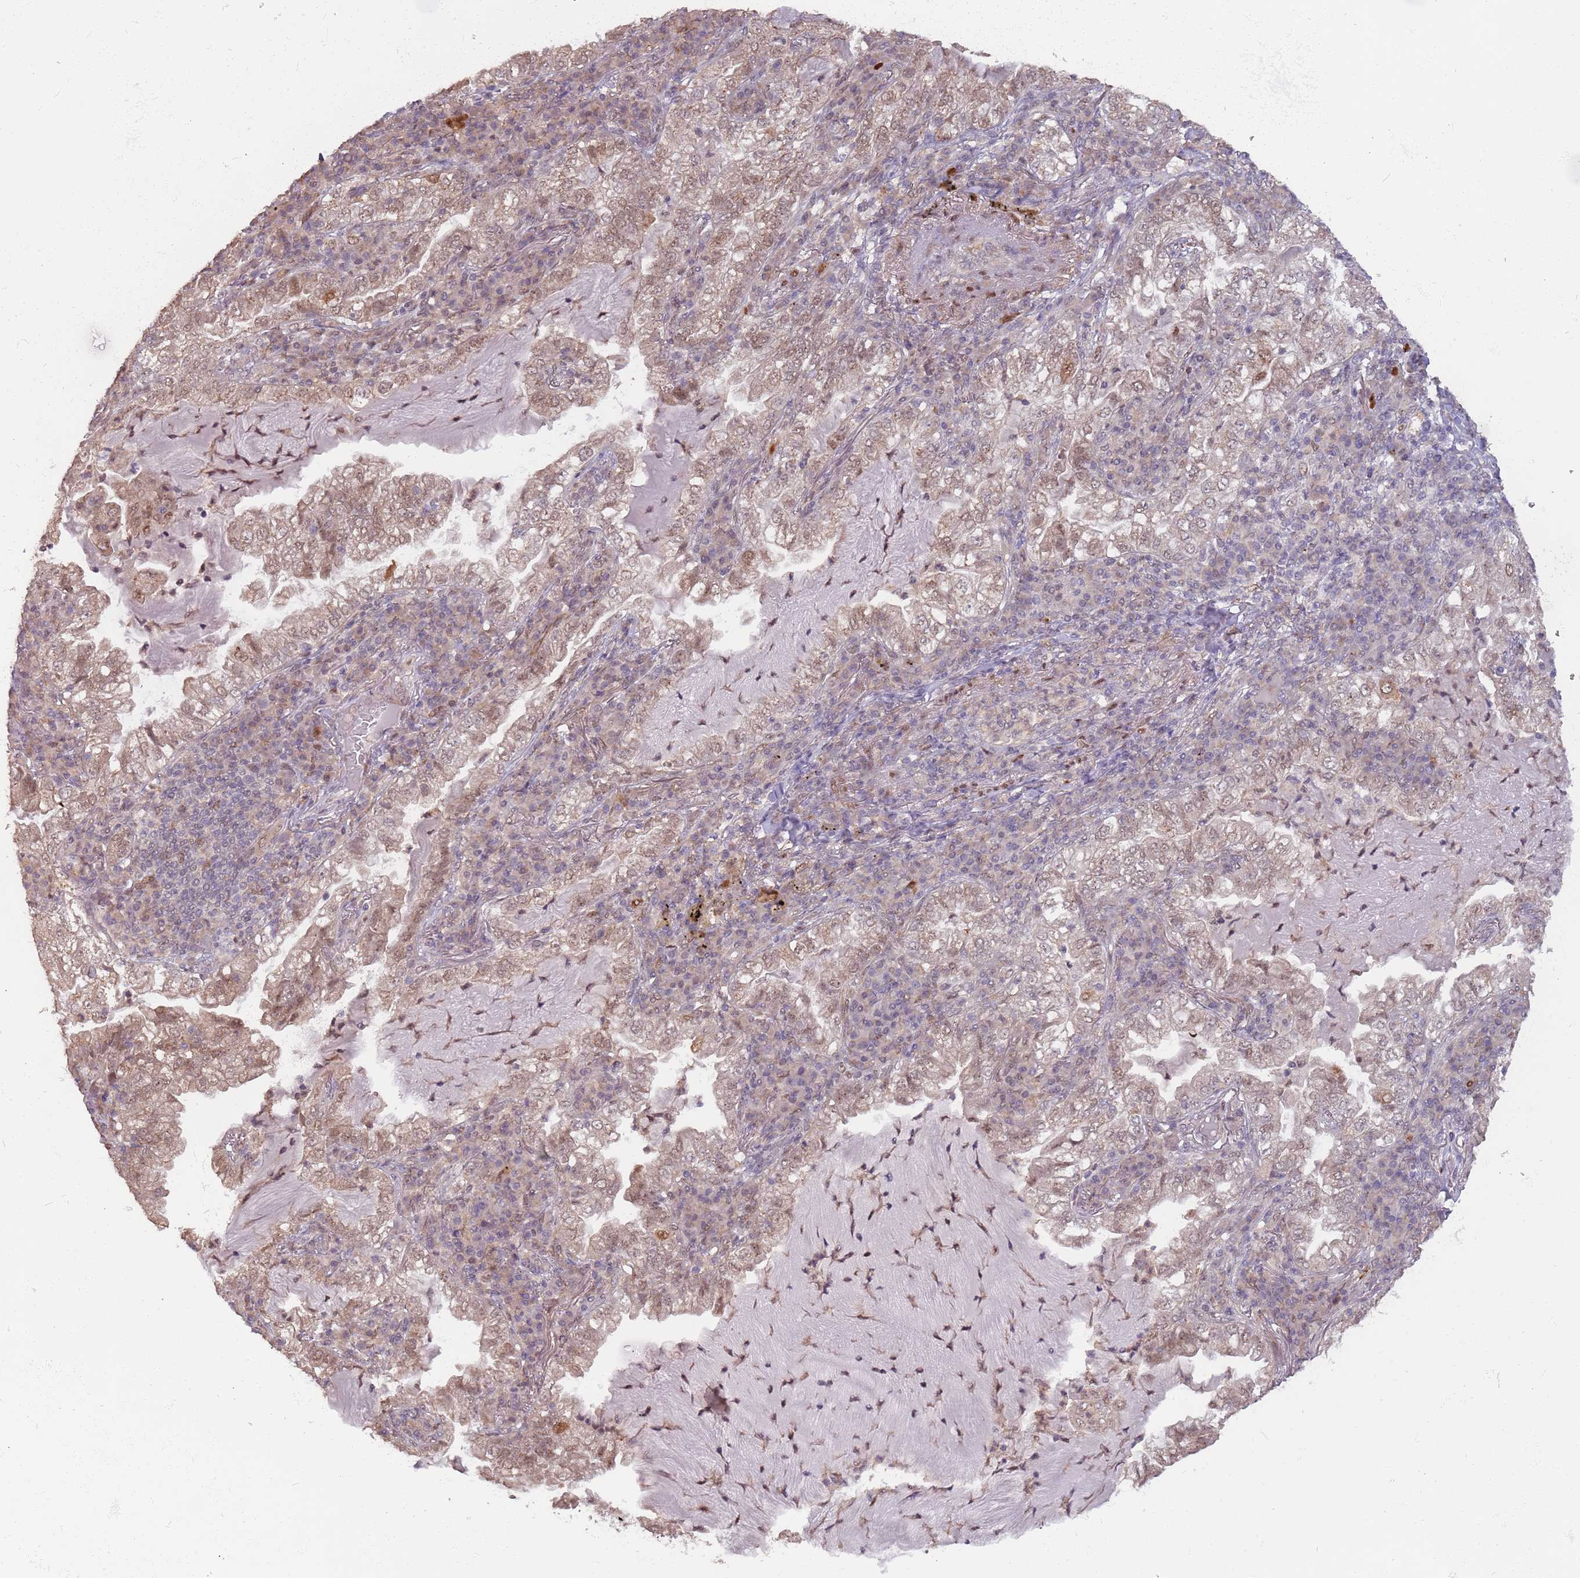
{"staining": {"intensity": "weak", "quantity": ">75%", "location": "nuclear"}, "tissue": "lung cancer", "cell_type": "Tumor cells", "image_type": "cancer", "snomed": [{"axis": "morphology", "description": "Adenocarcinoma, NOS"}, {"axis": "topography", "description": "Lung"}], "caption": "A brown stain highlights weak nuclear staining of a protein in human lung cancer (adenocarcinoma) tumor cells.", "gene": "ZBTB5", "patient": {"sex": "female", "age": 73}}